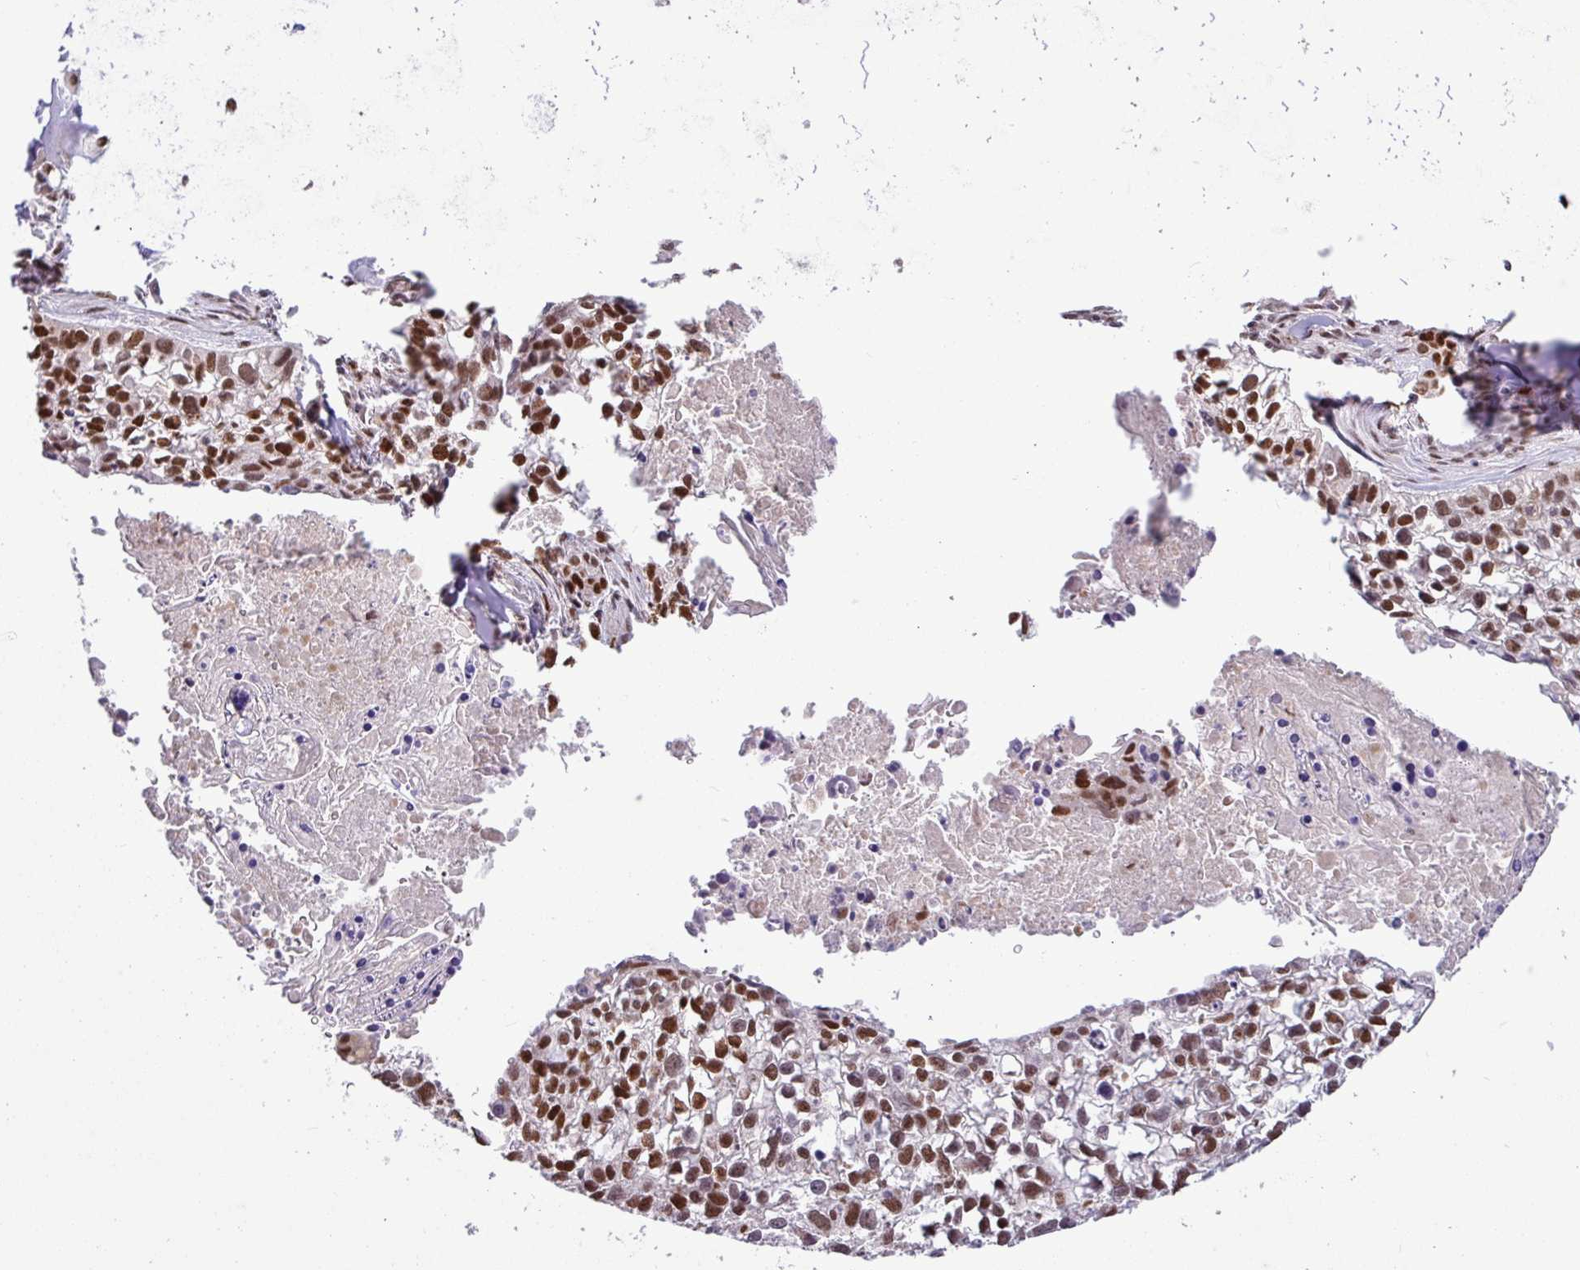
{"staining": {"intensity": "strong", "quantity": ">75%", "location": "nuclear"}, "tissue": "lung cancer", "cell_type": "Tumor cells", "image_type": "cancer", "snomed": [{"axis": "morphology", "description": "Squamous cell carcinoma, NOS"}, {"axis": "topography", "description": "Lung"}], "caption": "Protein positivity by immunohistochemistry reveals strong nuclear staining in approximately >75% of tumor cells in lung cancer. Using DAB (3,3'-diaminobenzidine) (brown) and hematoxylin (blue) stains, captured at high magnification using brightfield microscopy.", "gene": "TDG", "patient": {"sex": "male", "age": 74}}